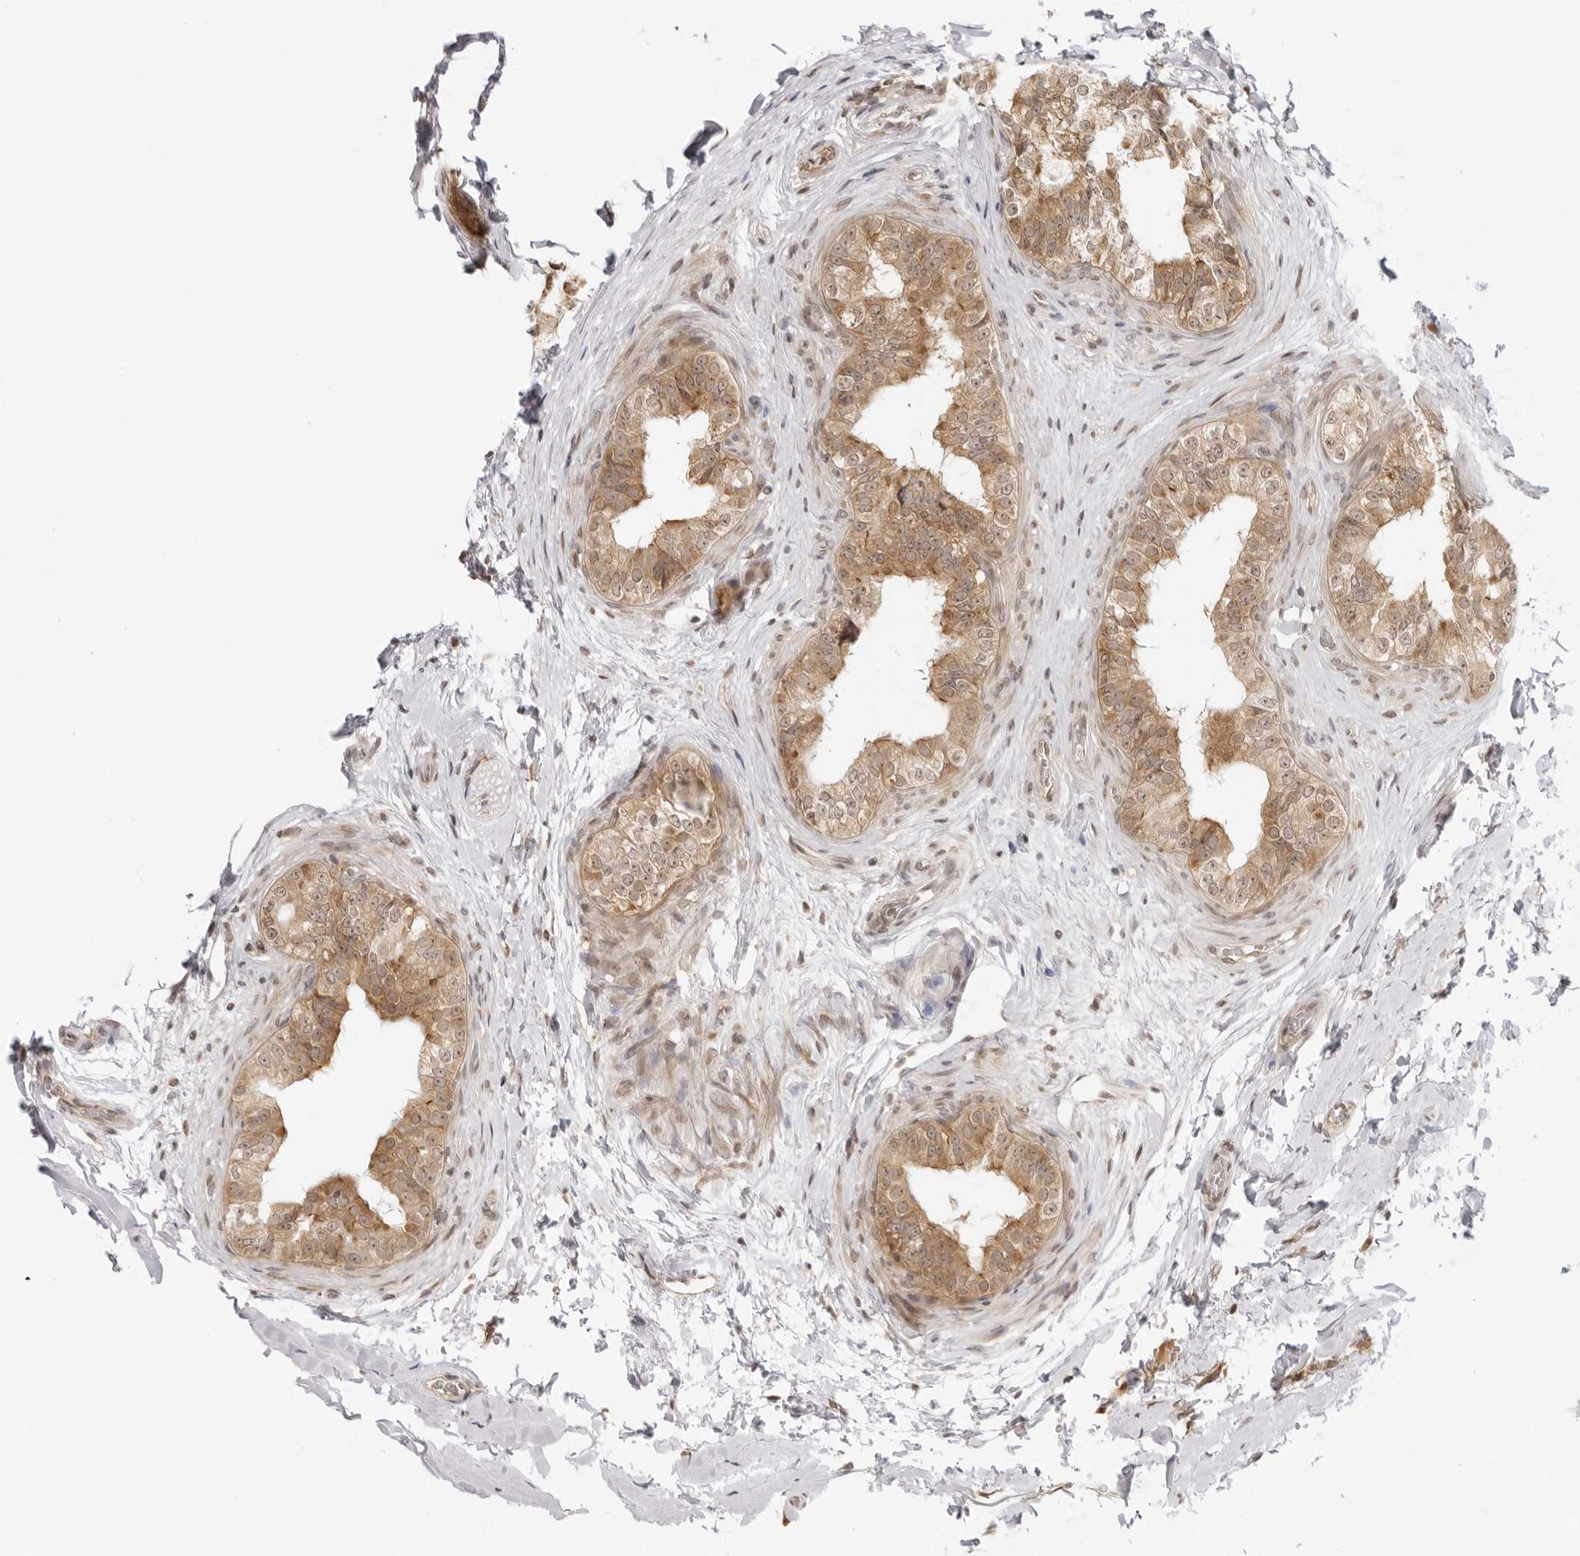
{"staining": {"intensity": "moderate", "quantity": ">75%", "location": "cytoplasmic/membranous"}, "tissue": "epididymis", "cell_type": "Glandular cells", "image_type": "normal", "snomed": [{"axis": "morphology", "description": "Normal tissue, NOS"}, {"axis": "topography", "description": "Testis"}, {"axis": "topography", "description": "Epididymis"}], "caption": "A high-resolution photomicrograph shows immunohistochemistry (IHC) staining of benign epididymis, which shows moderate cytoplasmic/membranous expression in approximately >75% of glandular cells.", "gene": "PRRC2C", "patient": {"sex": "male", "age": 36}}